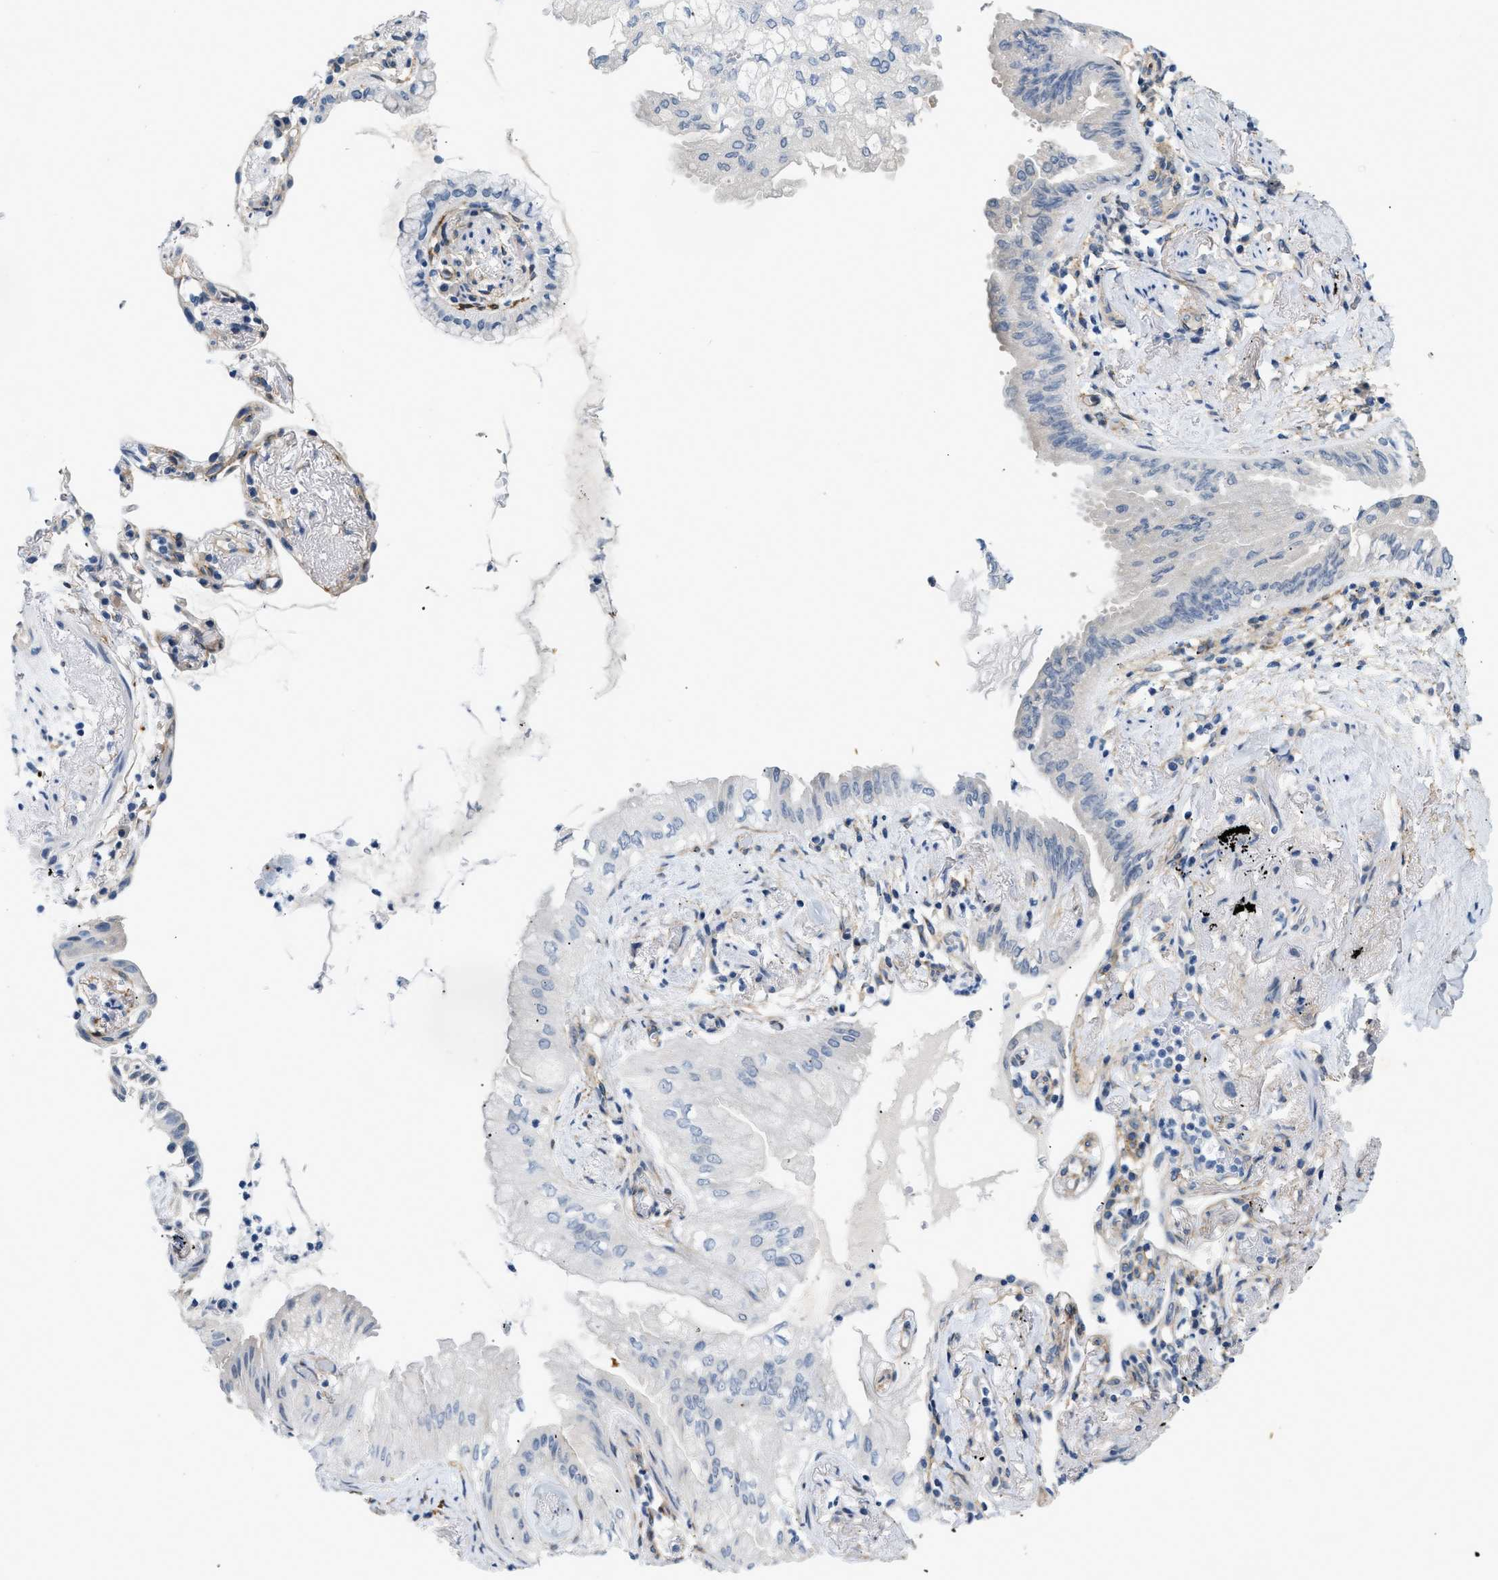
{"staining": {"intensity": "negative", "quantity": "none", "location": "none"}, "tissue": "lung cancer", "cell_type": "Tumor cells", "image_type": "cancer", "snomed": [{"axis": "morphology", "description": "Normal tissue, NOS"}, {"axis": "morphology", "description": "Adenocarcinoma, NOS"}, {"axis": "topography", "description": "Bronchus"}, {"axis": "topography", "description": "Lung"}], "caption": "Tumor cells are negative for protein expression in human lung adenocarcinoma.", "gene": "PDGFRA", "patient": {"sex": "female", "age": 70}}